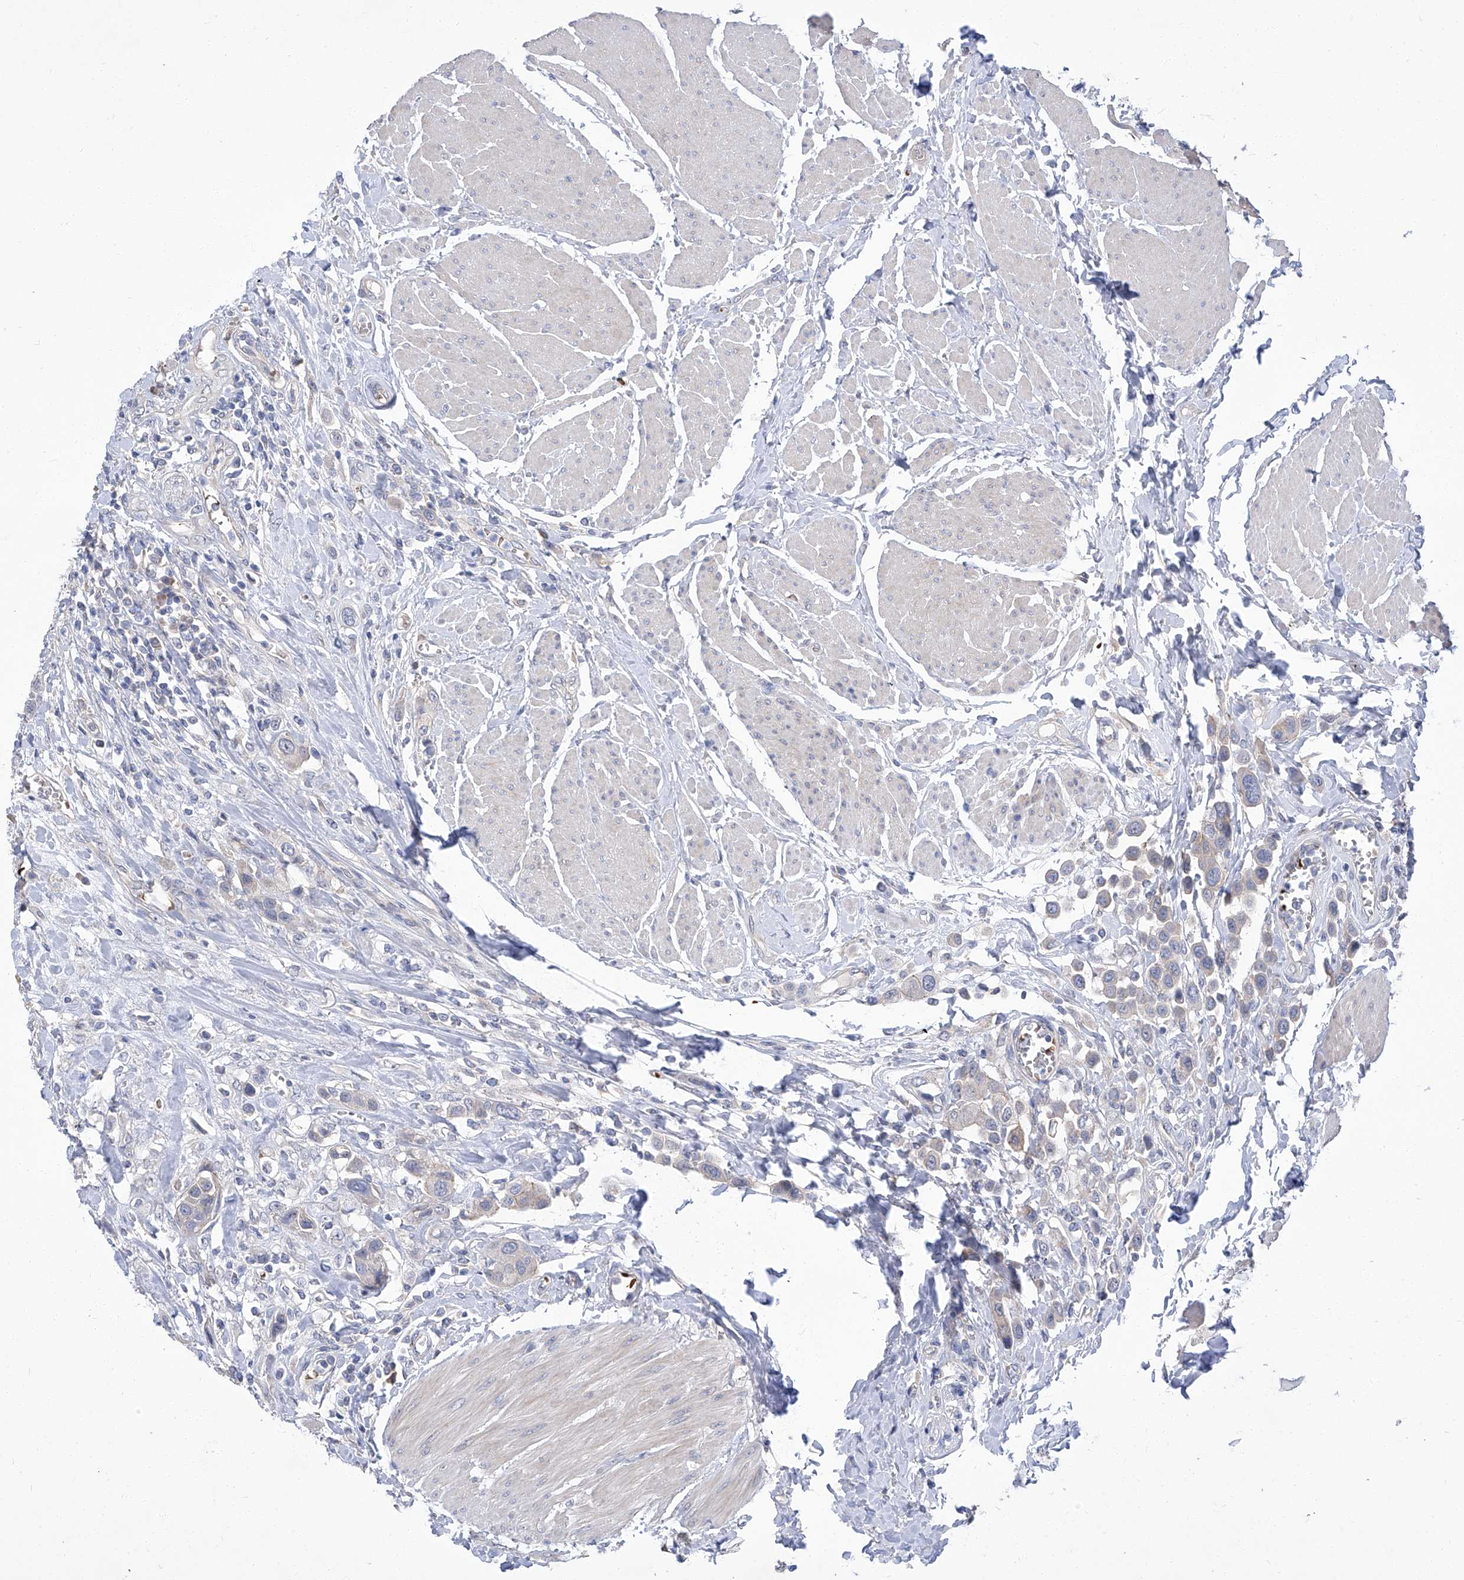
{"staining": {"intensity": "negative", "quantity": "none", "location": "none"}, "tissue": "urothelial cancer", "cell_type": "Tumor cells", "image_type": "cancer", "snomed": [{"axis": "morphology", "description": "Urothelial carcinoma, High grade"}, {"axis": "topography", "description": "Urinary bladder"}], "caption": "This is an immunohistochemistry (IHC) micrograph of high-grade urothelial carcinoma. There is no expression in tumor cells.", "gene": "PARD3", "patient": {"sex": "male", "age": 50}}